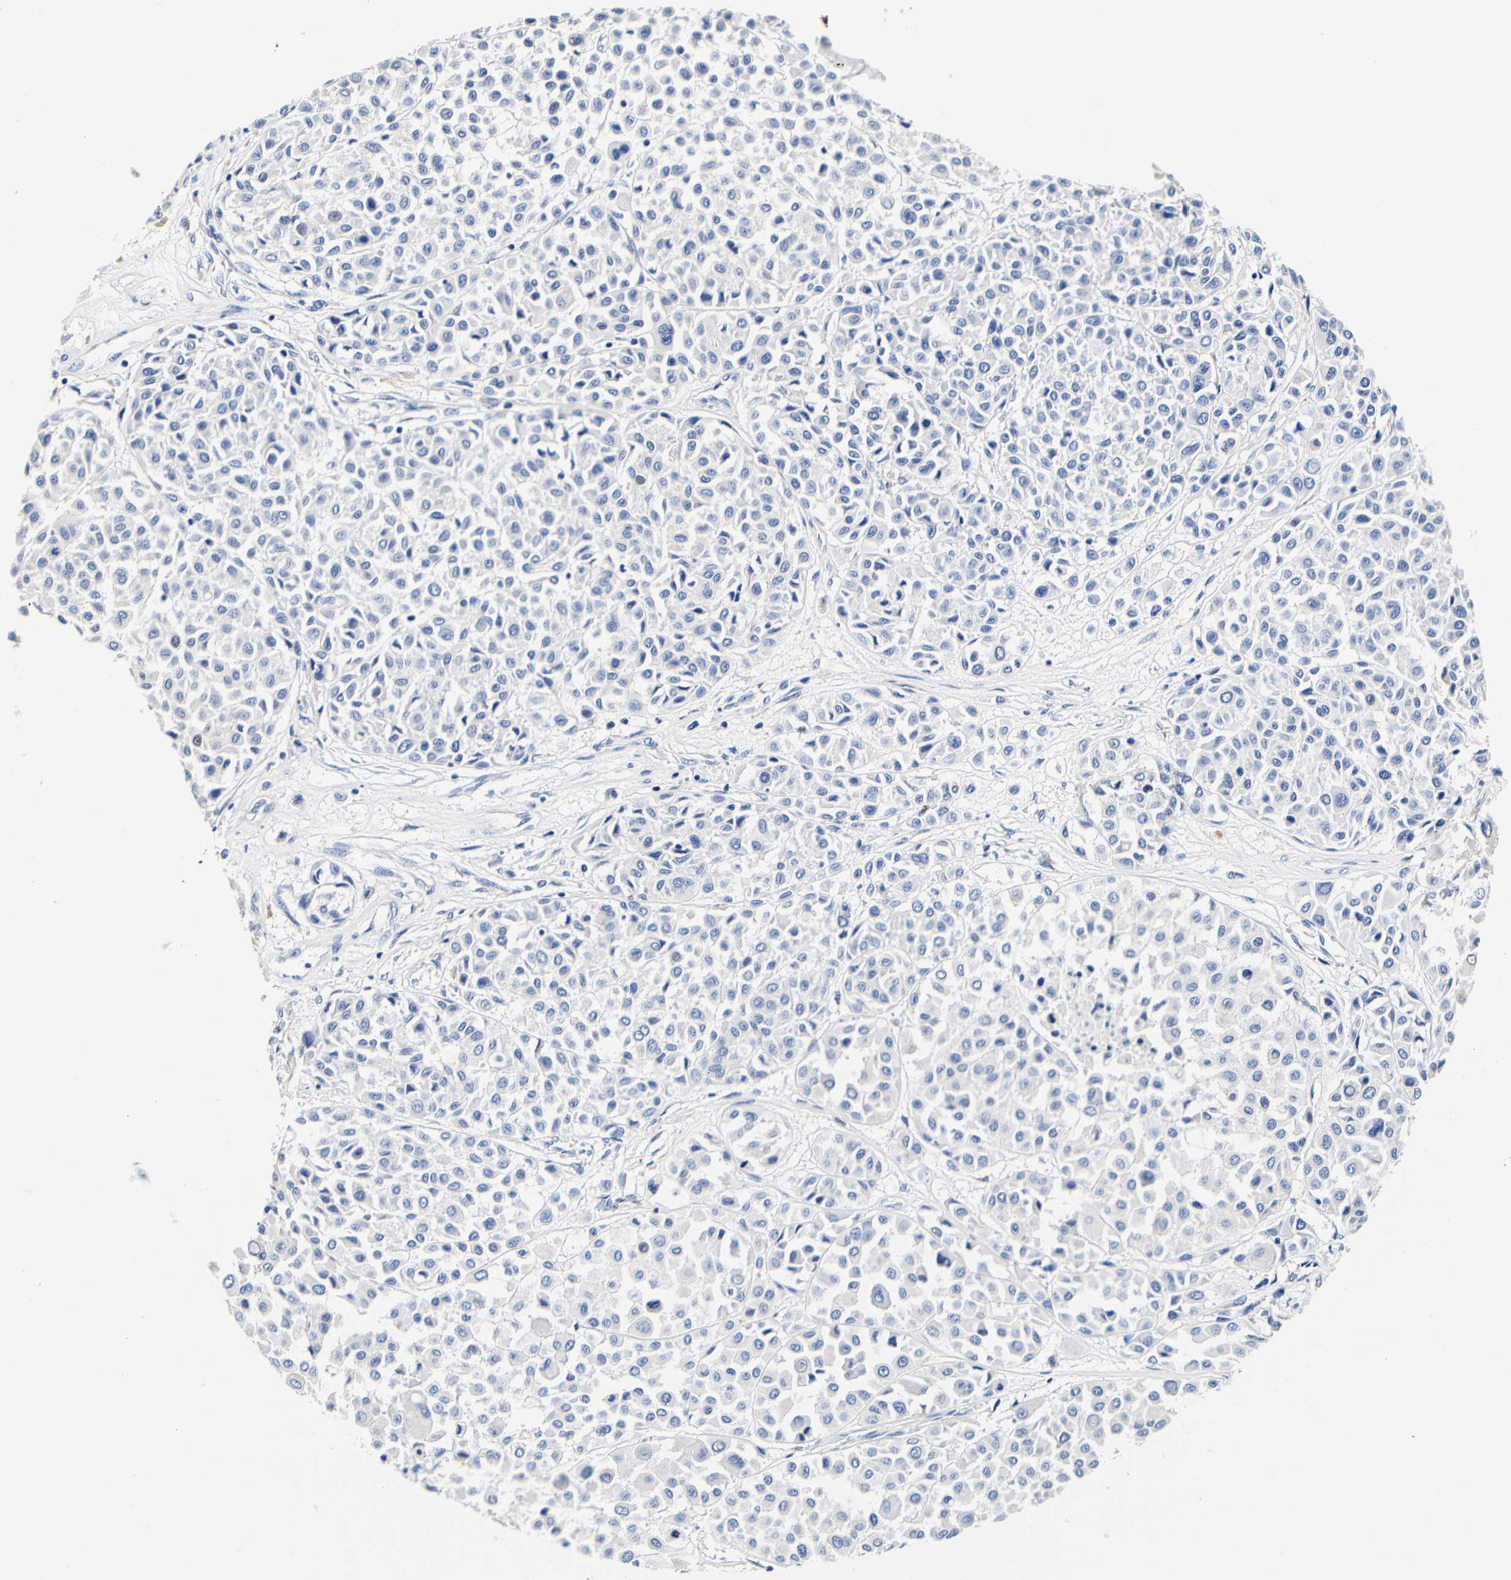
{"staining": {"intensity": "negative", "quantity": "none", "location": "none"}, "tissue": "melanoma", "cell_type": "Tumor cells", "image_type": "cancer", "snomed": [{"axis": "morphology", "description": "Malignant melanoma, Metastatic site"}, {"axis": "topography", "description": "Soft tissue"}], "caption": "IHC photomicrograph of neoplastic tissue: melanoma stained with DAB (3,3'-diaminobenzidine) shows no significant protein expression in tumor cells.", "gene": "CAMK4", "patient": {"sex": "male", "age": 41}}